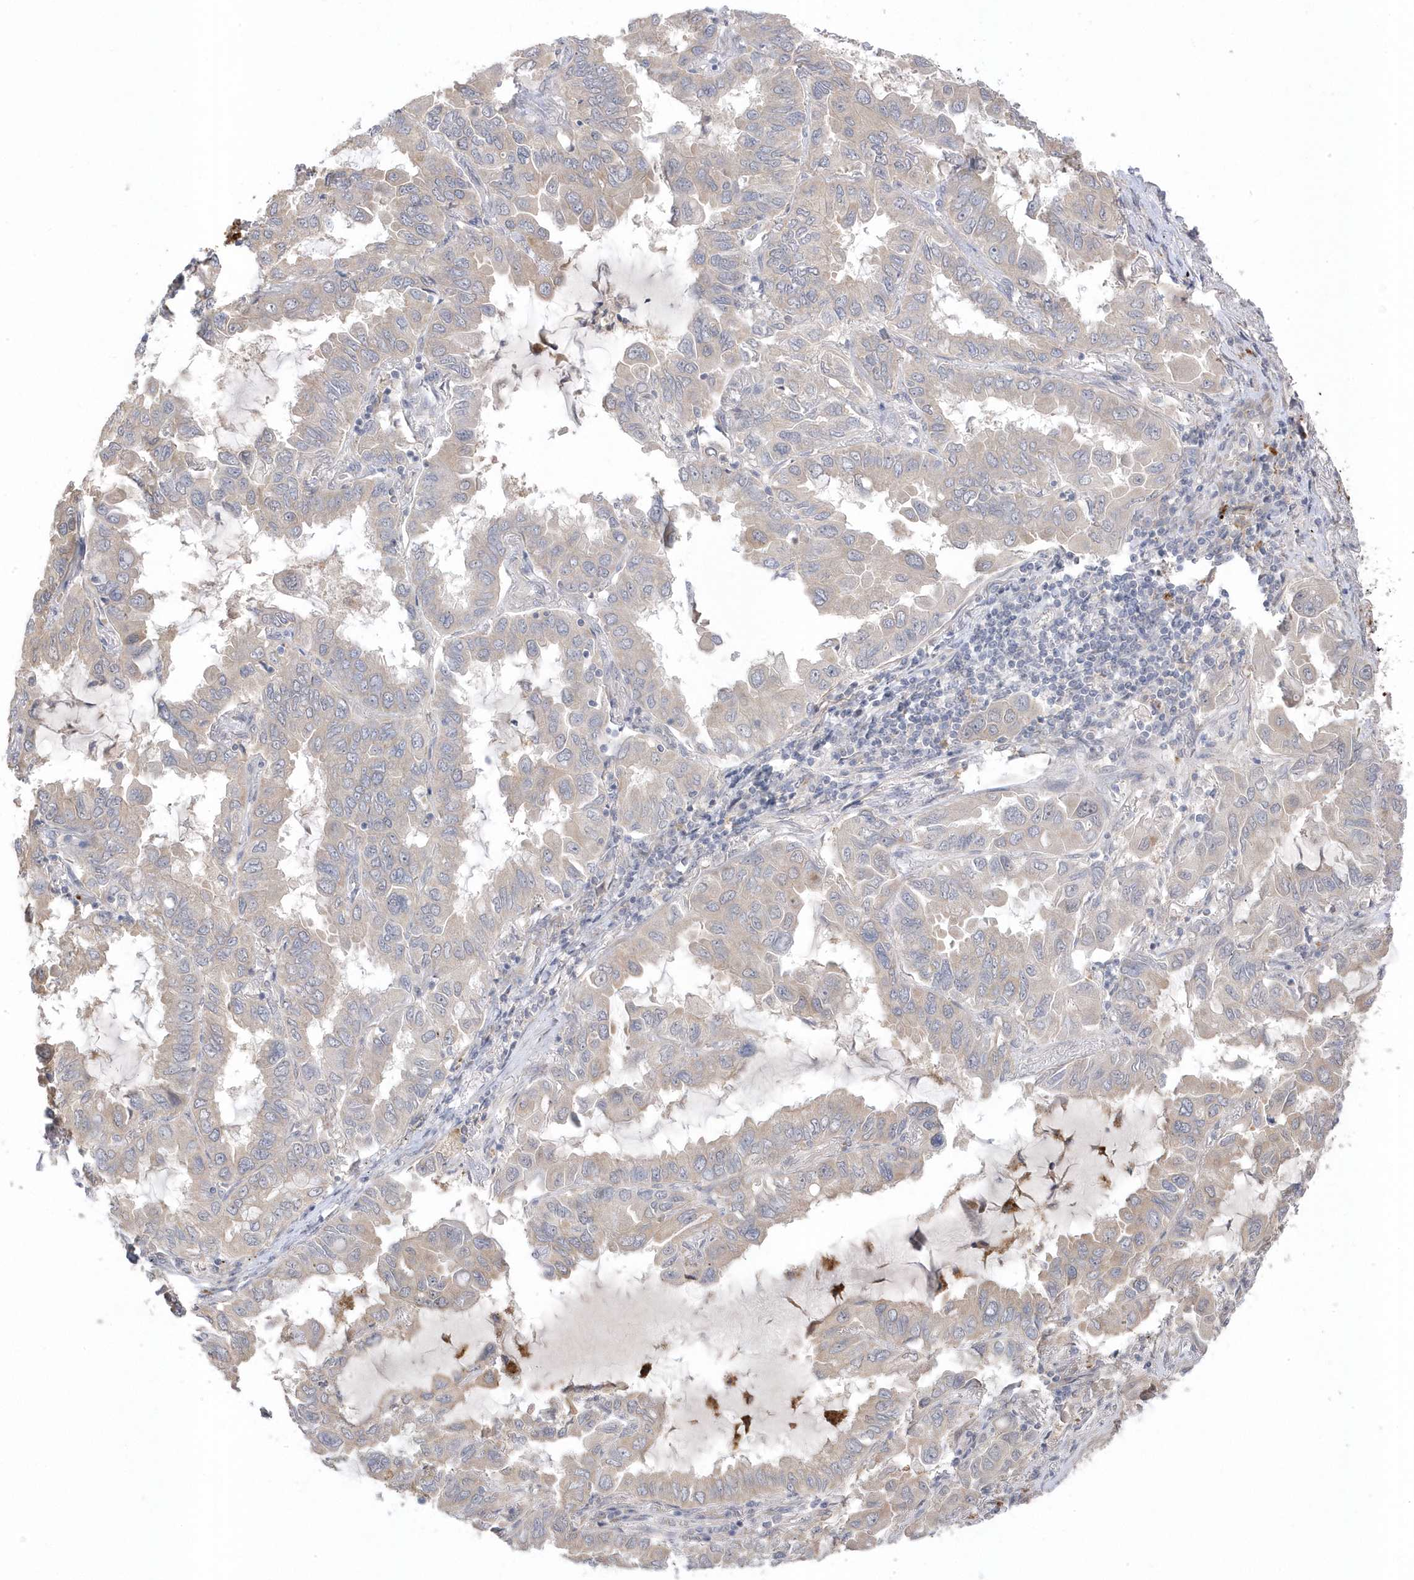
{"staining": {"intensity": "negative", "quantity": "none", "location": "none"}, "tissue": "lung cancer", "cell_type": "Tumor cells", "image_type": "cancer", "snomed": [{"axis": "morphology", "description": "Adenocarcinoma, NOS"}, {"axis": "topography", "description": "Lung"}], "caption": "Immunohistochemical staining of lung cancer exhibits no significant positivity in tumor cells. Brightfield microscopy of immunohistochemistry stained with DAB (brown) and hematoxylin (blue), captured at high magnification.", "gene": "GTPBP6", "patient": {"sex": "male", "age": 64}}